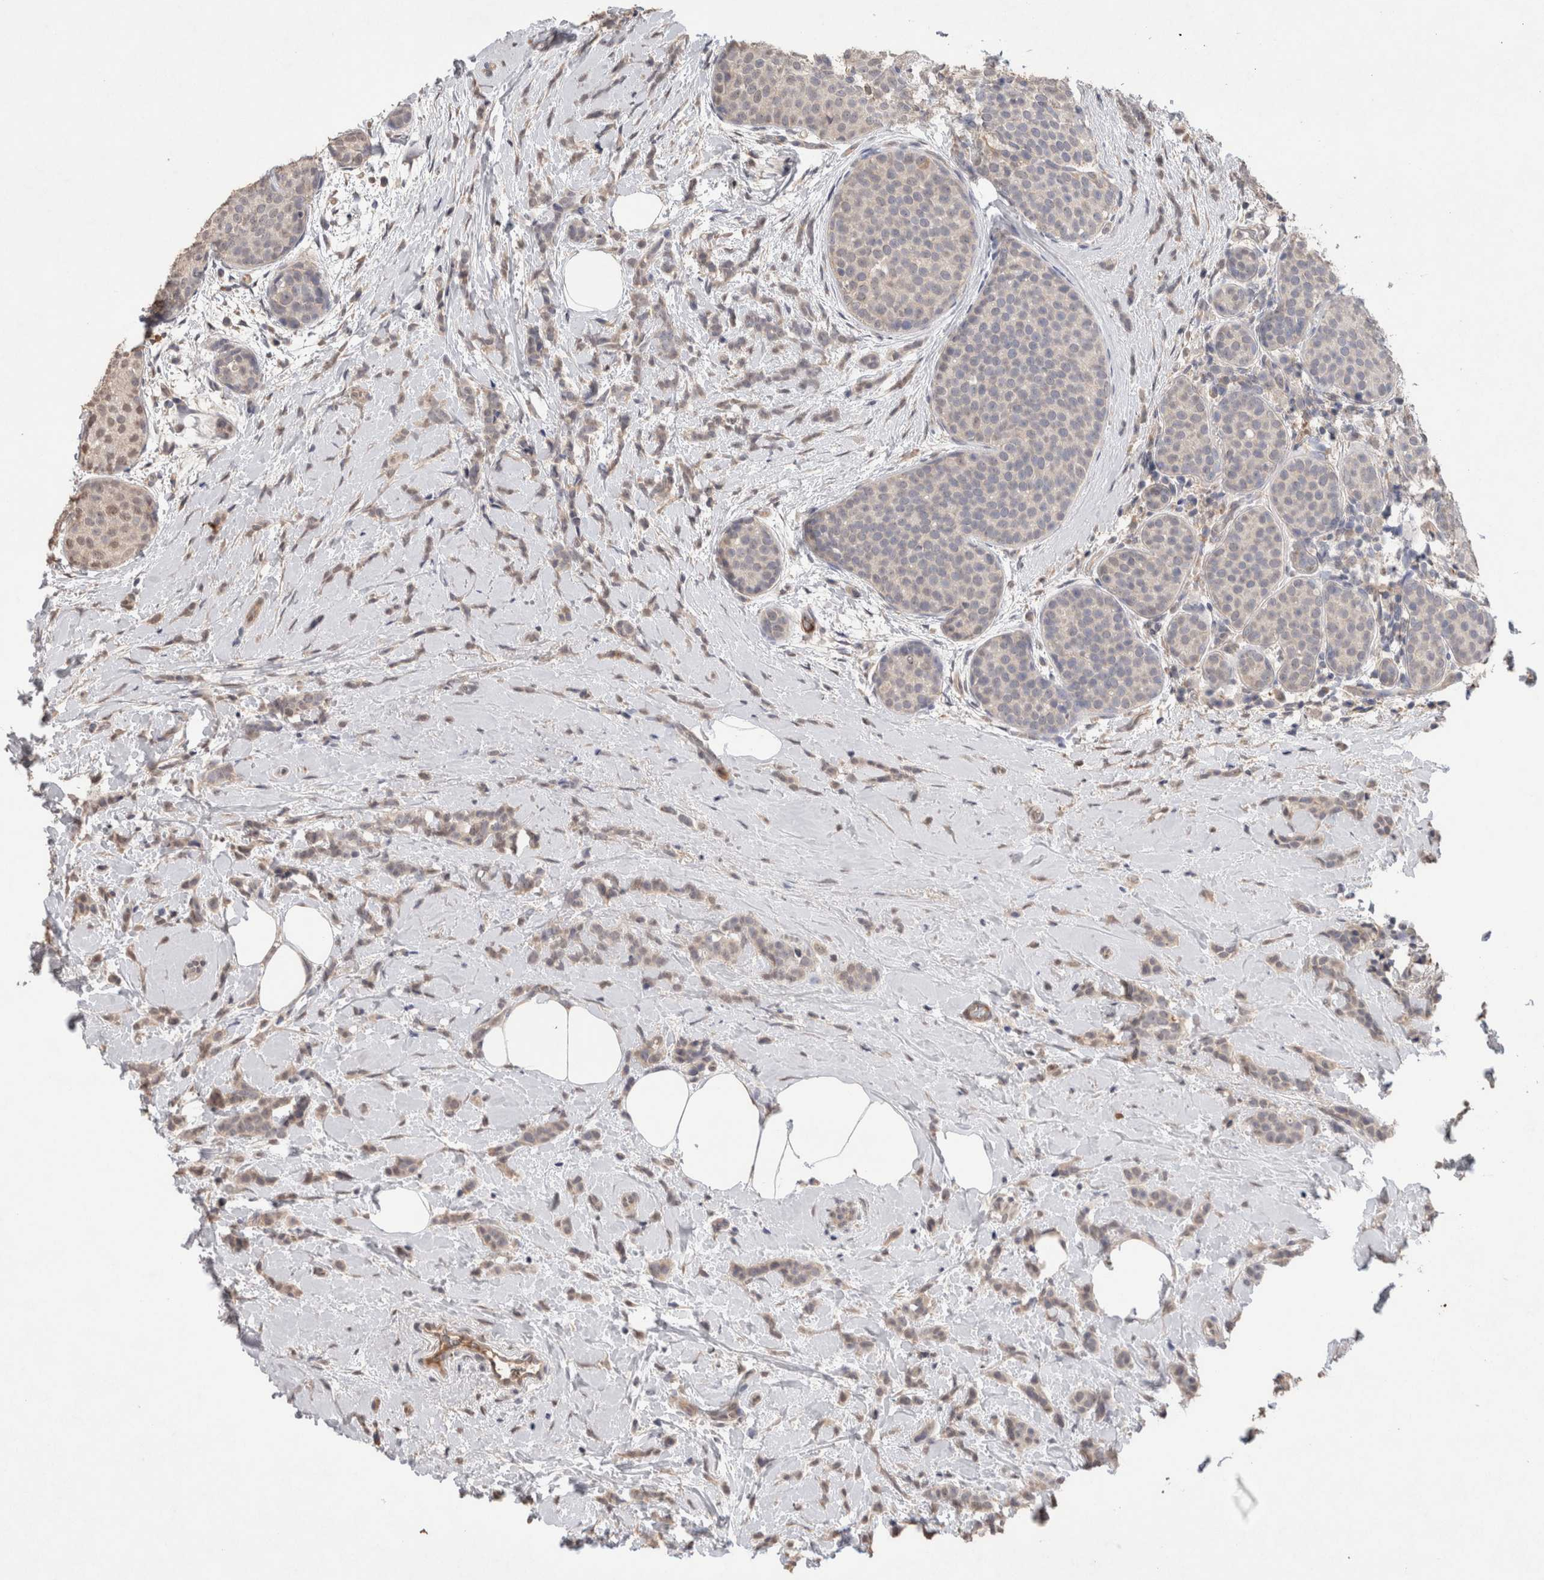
{"staining": {"intensity": "weak", "quantity": "25%-75%", "location": "cytoplasmic/membranous"}, "tissue": "breast cancer", "cell_type": "Tumor cells", "image_type": "cancer", "snomed": [{"axis": "morphology", "description": "Lobular carcinoma, in situ"}, {"axis": "morphology", "description": "Lobular carcinoma"}, {"axis": "topography", "description": "Breast"}], "caption": "Immunohistochemical staining of human lobular carcinoma (breast) reveals weak cytoplasmic/membranous protein expression in about 25%-75% of tumor cells.", "gene": "FABP7", "patient": {"sex": "female", "age": 41}}